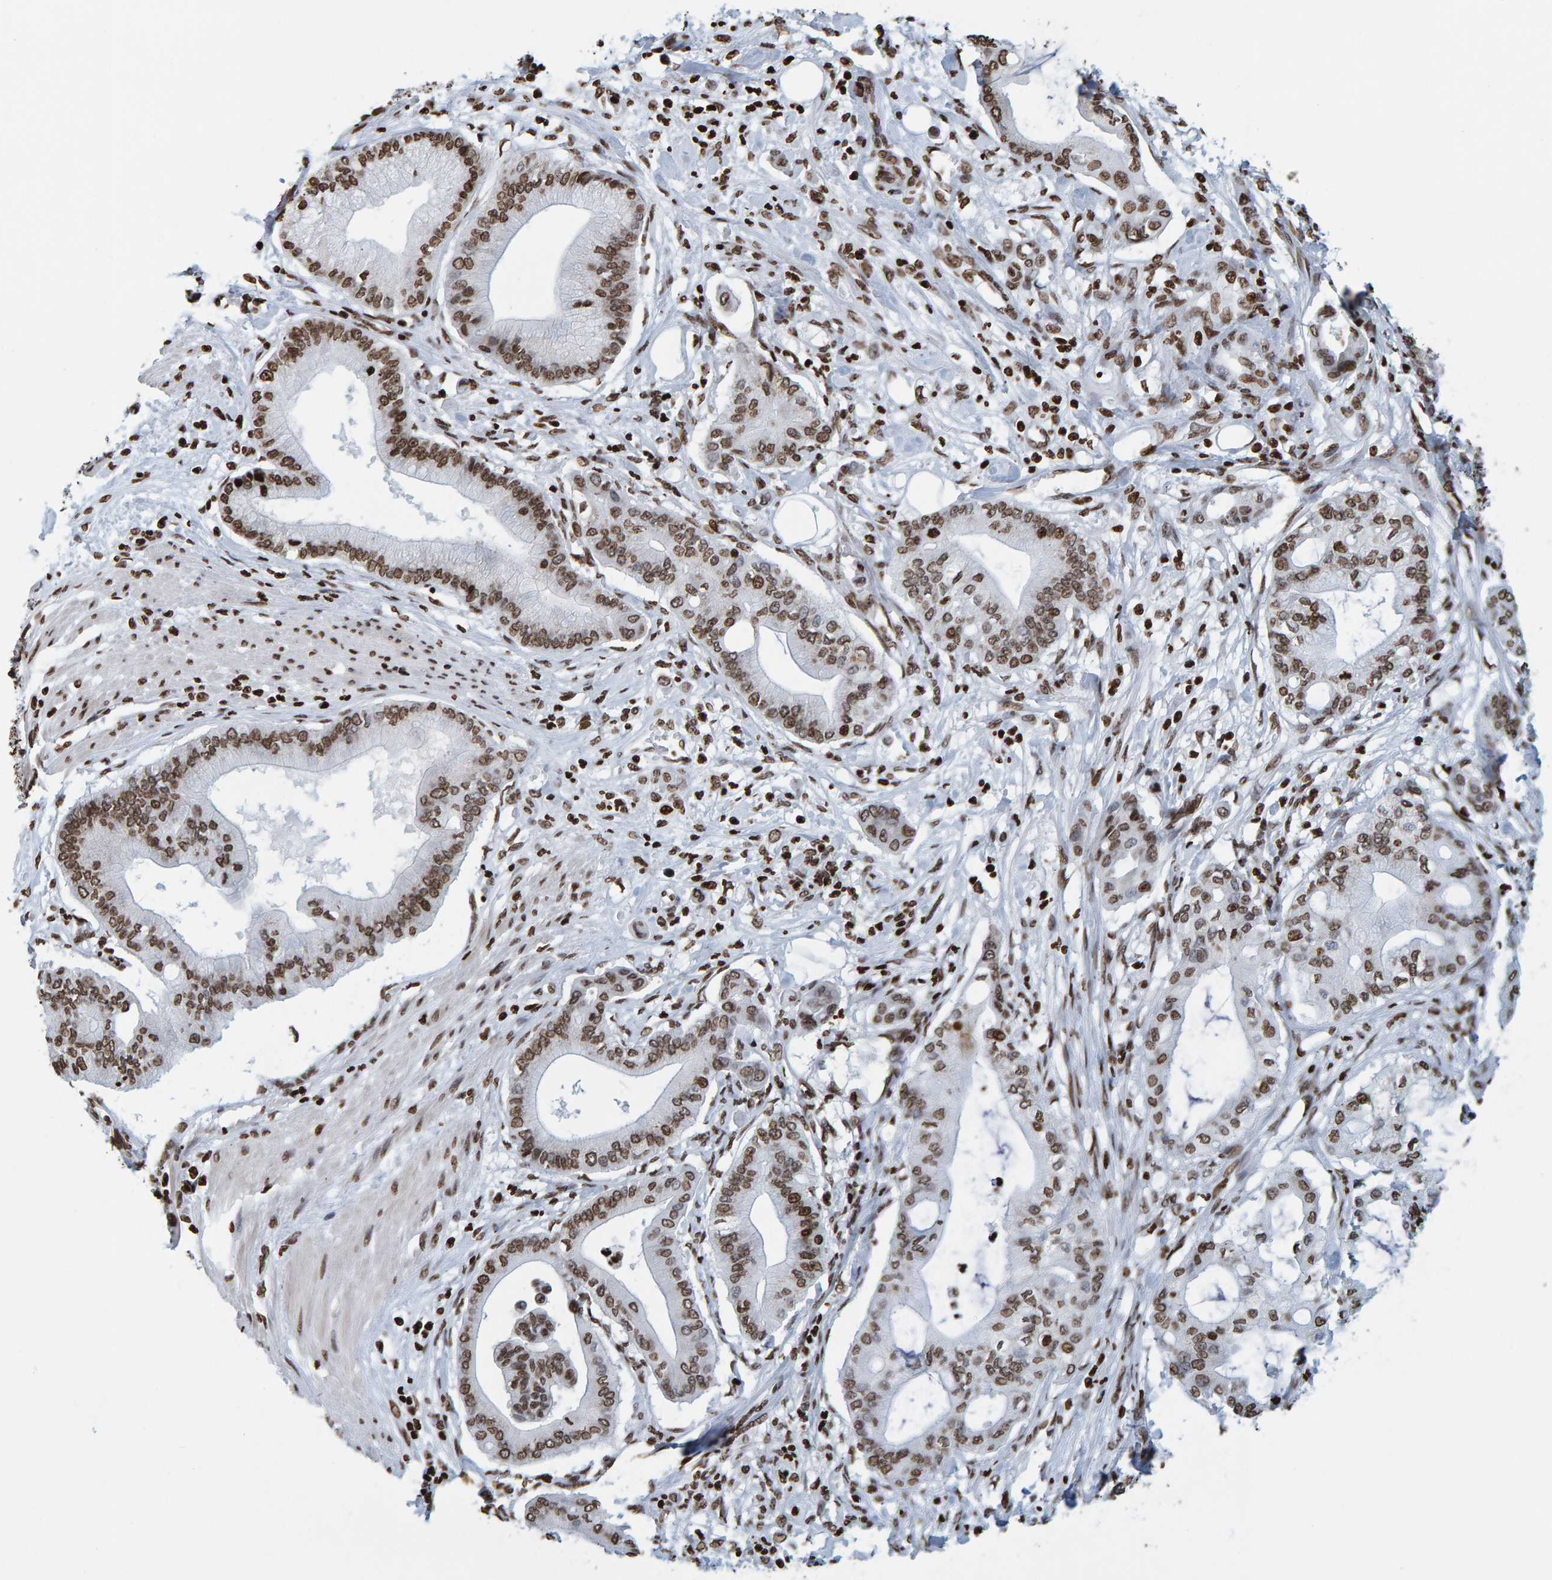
{"staining": {"intensity": "strong", "quantity": ">75%", "location": "nuclear"}, "tissue": "pancreatic cancer", "cell_type": "Tumor cells", "image_type": "cancer", "snomed": [{"axis": "morphology", "description": "Adenocarcinoma, NOS"}, {"axis": "morphology", "description": "Adenocarcinoma, metastatic, NOS"}, {"axis": "topography", "description": "Lymph node"}, {"axis": "topography", "description": "Pancreas"}, {"axis": "topography", "description": "Duodenum"}], "caption": "Protein expression analysis of human metastatic adenocarcinoma (pancreatic) reveals strong nuclear staining in about >75% of tumor cells.", "gene": "BRF2", "patient": {"sex": "female", "age": 64}}